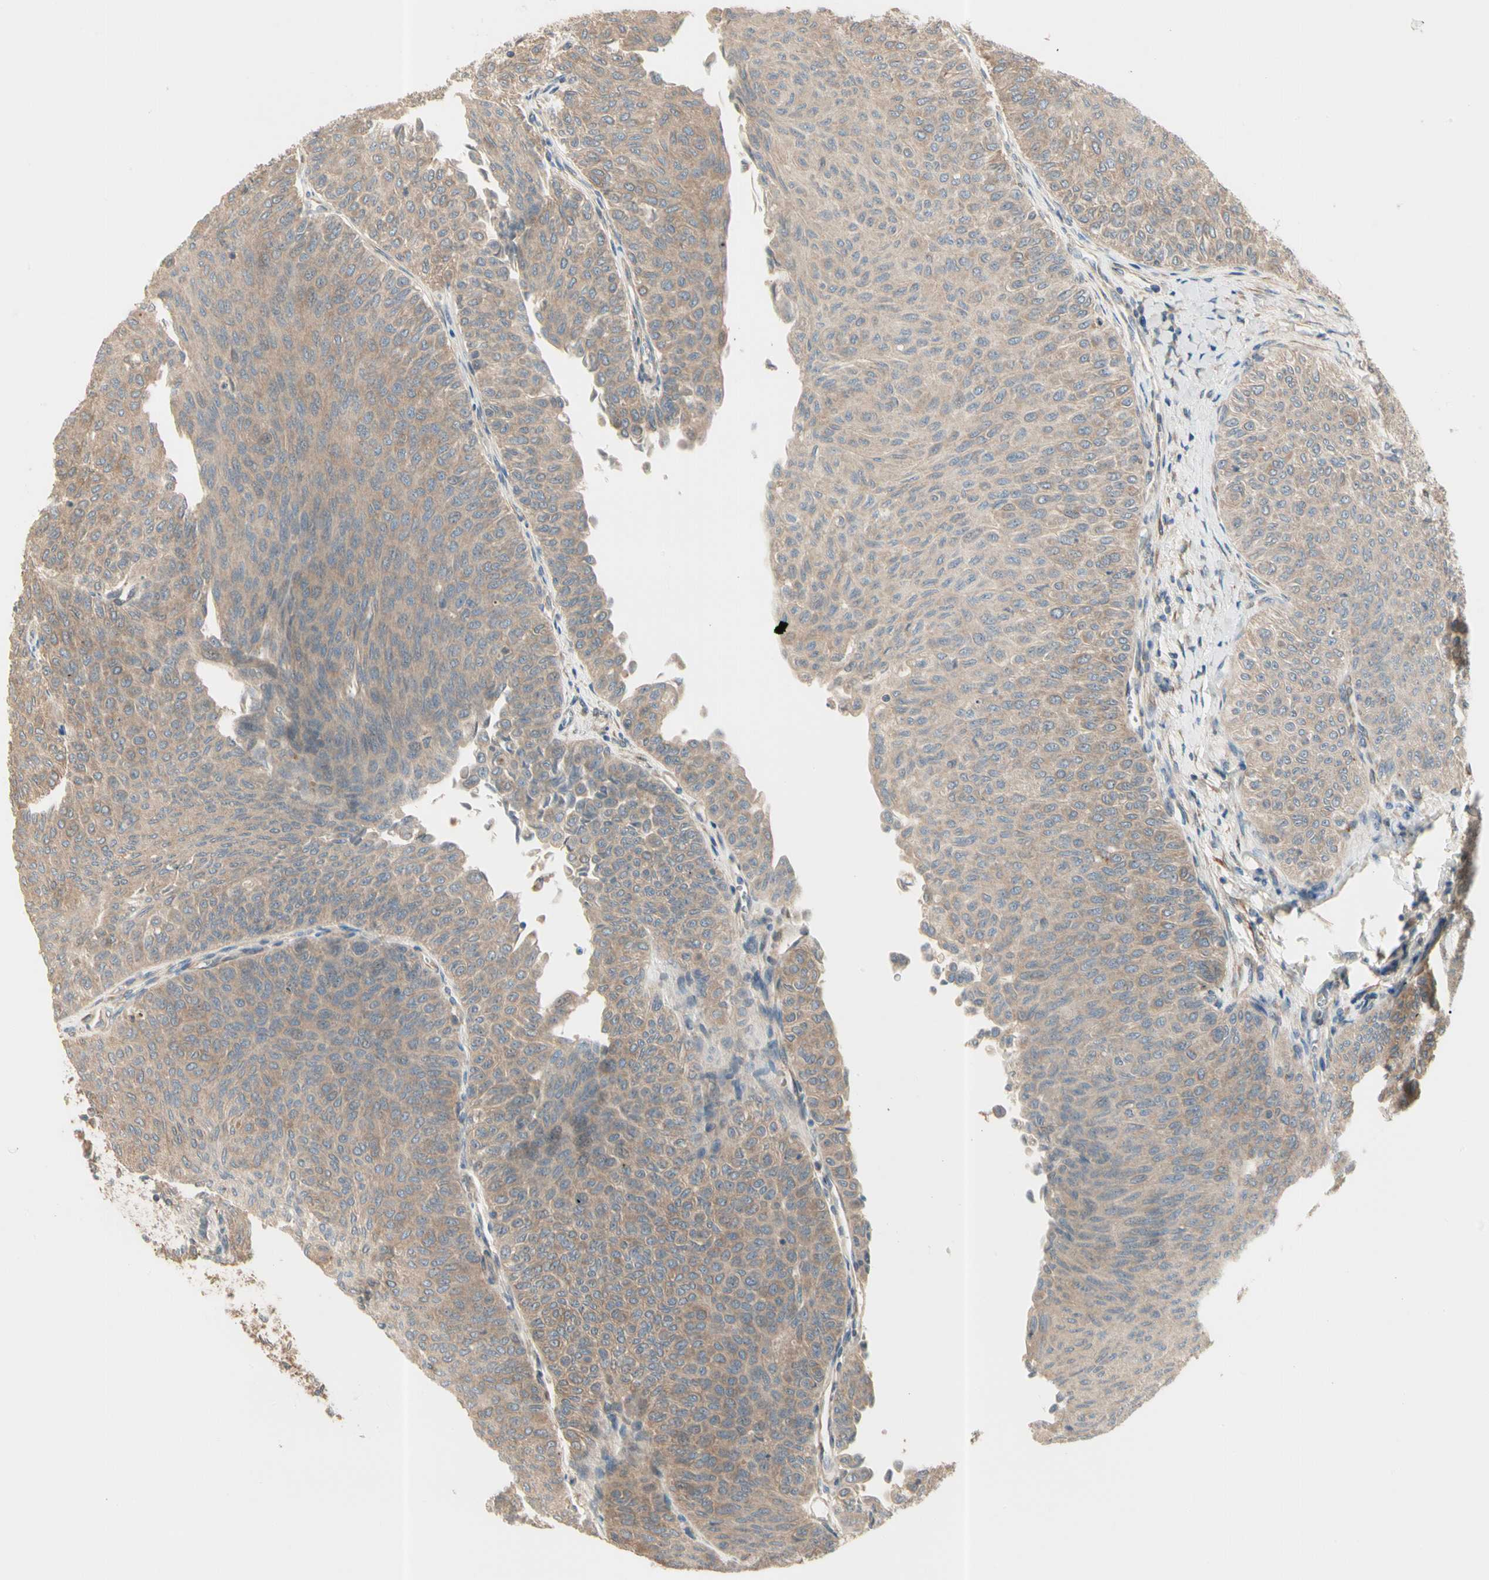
{"staining": {"intensity": "moderate", "quantity": ">75%", "location": "cytoplasmic/membranous"}, "tissue": "urothelial cancer", "cell_type": "Tumor cells", "image_type": "cancer", "snomed": [{"axis": "morphology", "description": "Urothelial carcinoma, Low grade"}, {"axis": "topography", "description": "Urinary bladder"}], "caption": "Tumor cells show moderate cytoplasmic/membranous positivity in approximately >75% of cells in urothelial cancer.", "gene": "IRAG1", "patient": {"sex": "male", "age": 78}}